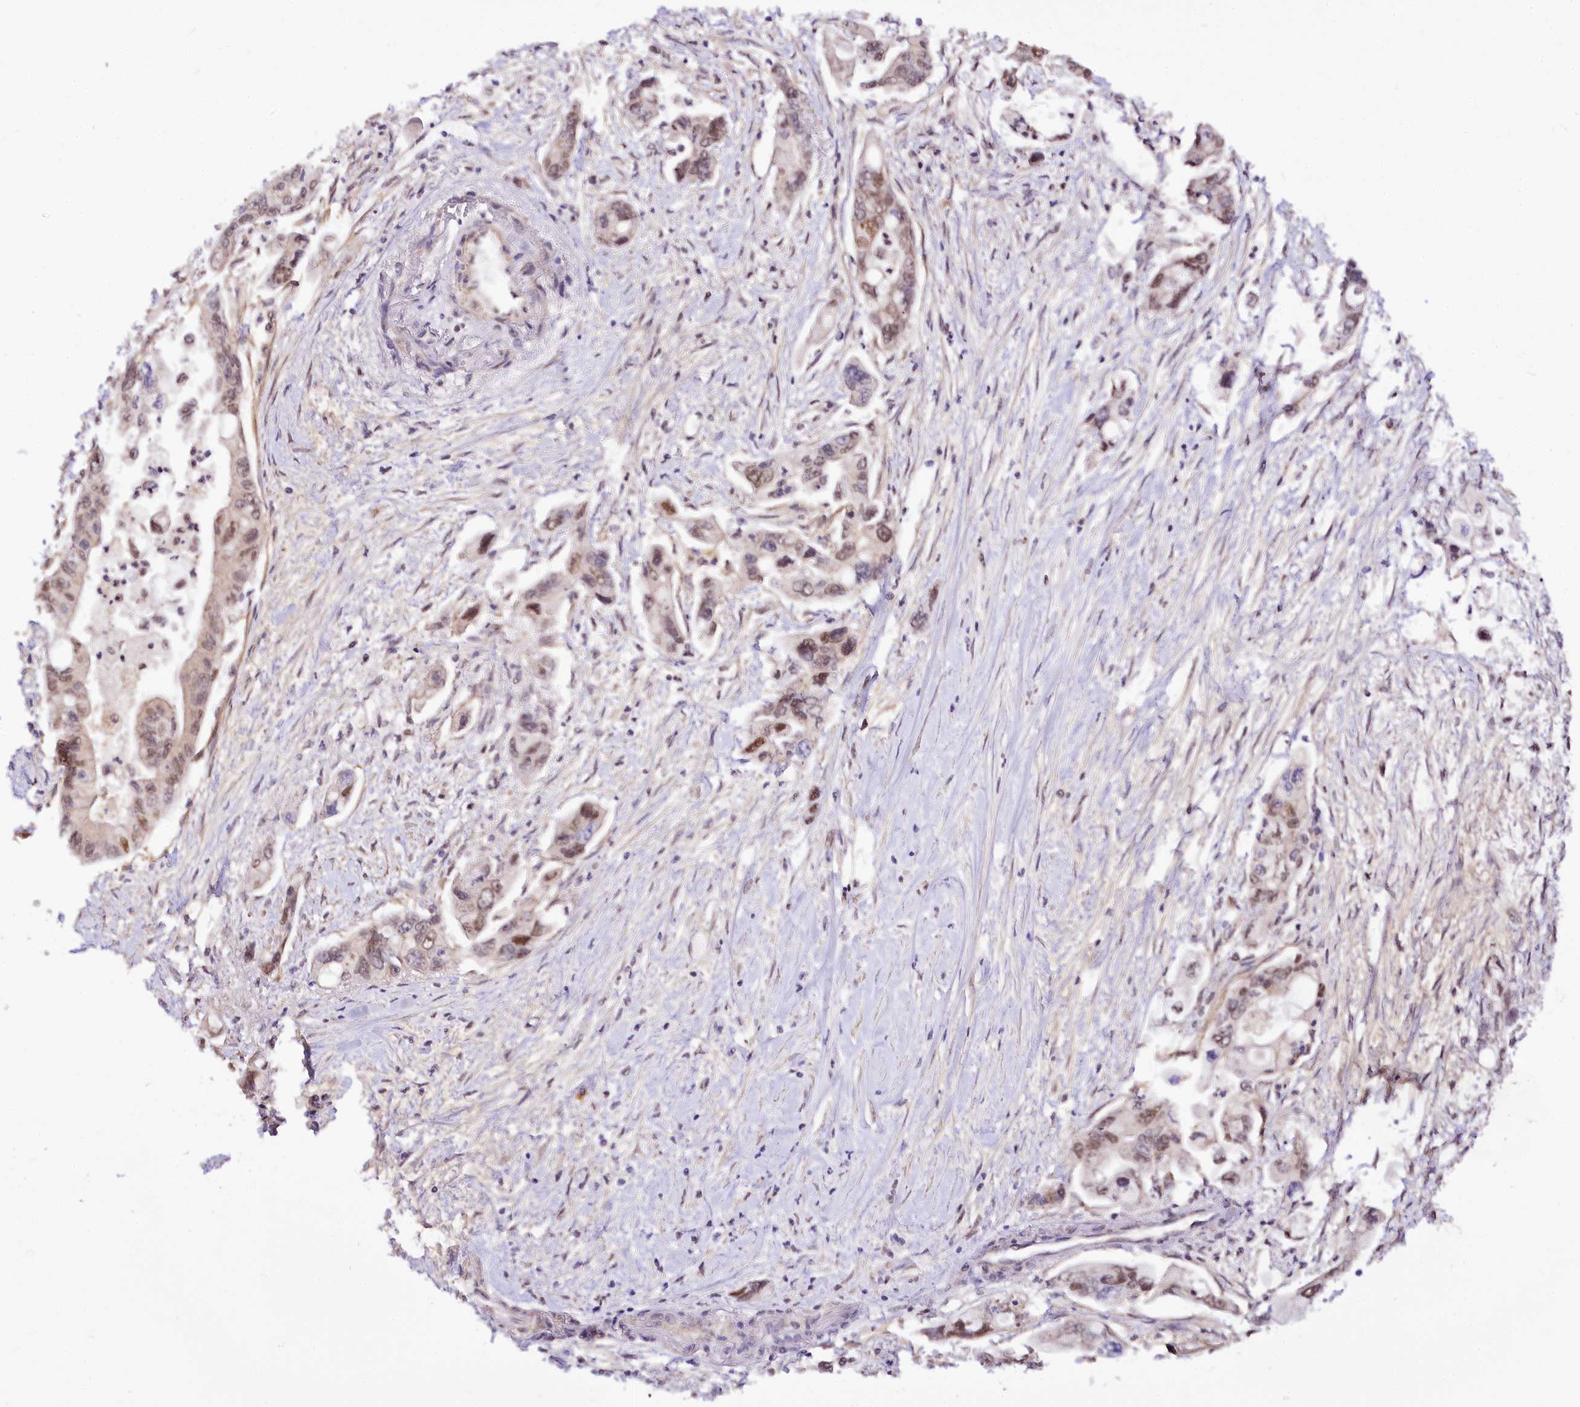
{"staining": {"intensity": "moderate", "quantity": "<25%", "location": "nuclear"}, "tissue": "pancreatic cancer", "cell_type": "Tumor cells", "image_type": "cancer", "snomed": [{"axis": "morphology", "description": "Adenocarcinoma, NOS"}, {"axis": "topography", "description": "Pancreas"}], "caption": "This micrograph demonstrates immunohistochemistry staining of pancreatic cancer, with low moderate nuclear staining in approximately <25% of tumor cells.", "gene": "GNL3L", "patient": {"sex": "male", "age": 70}}